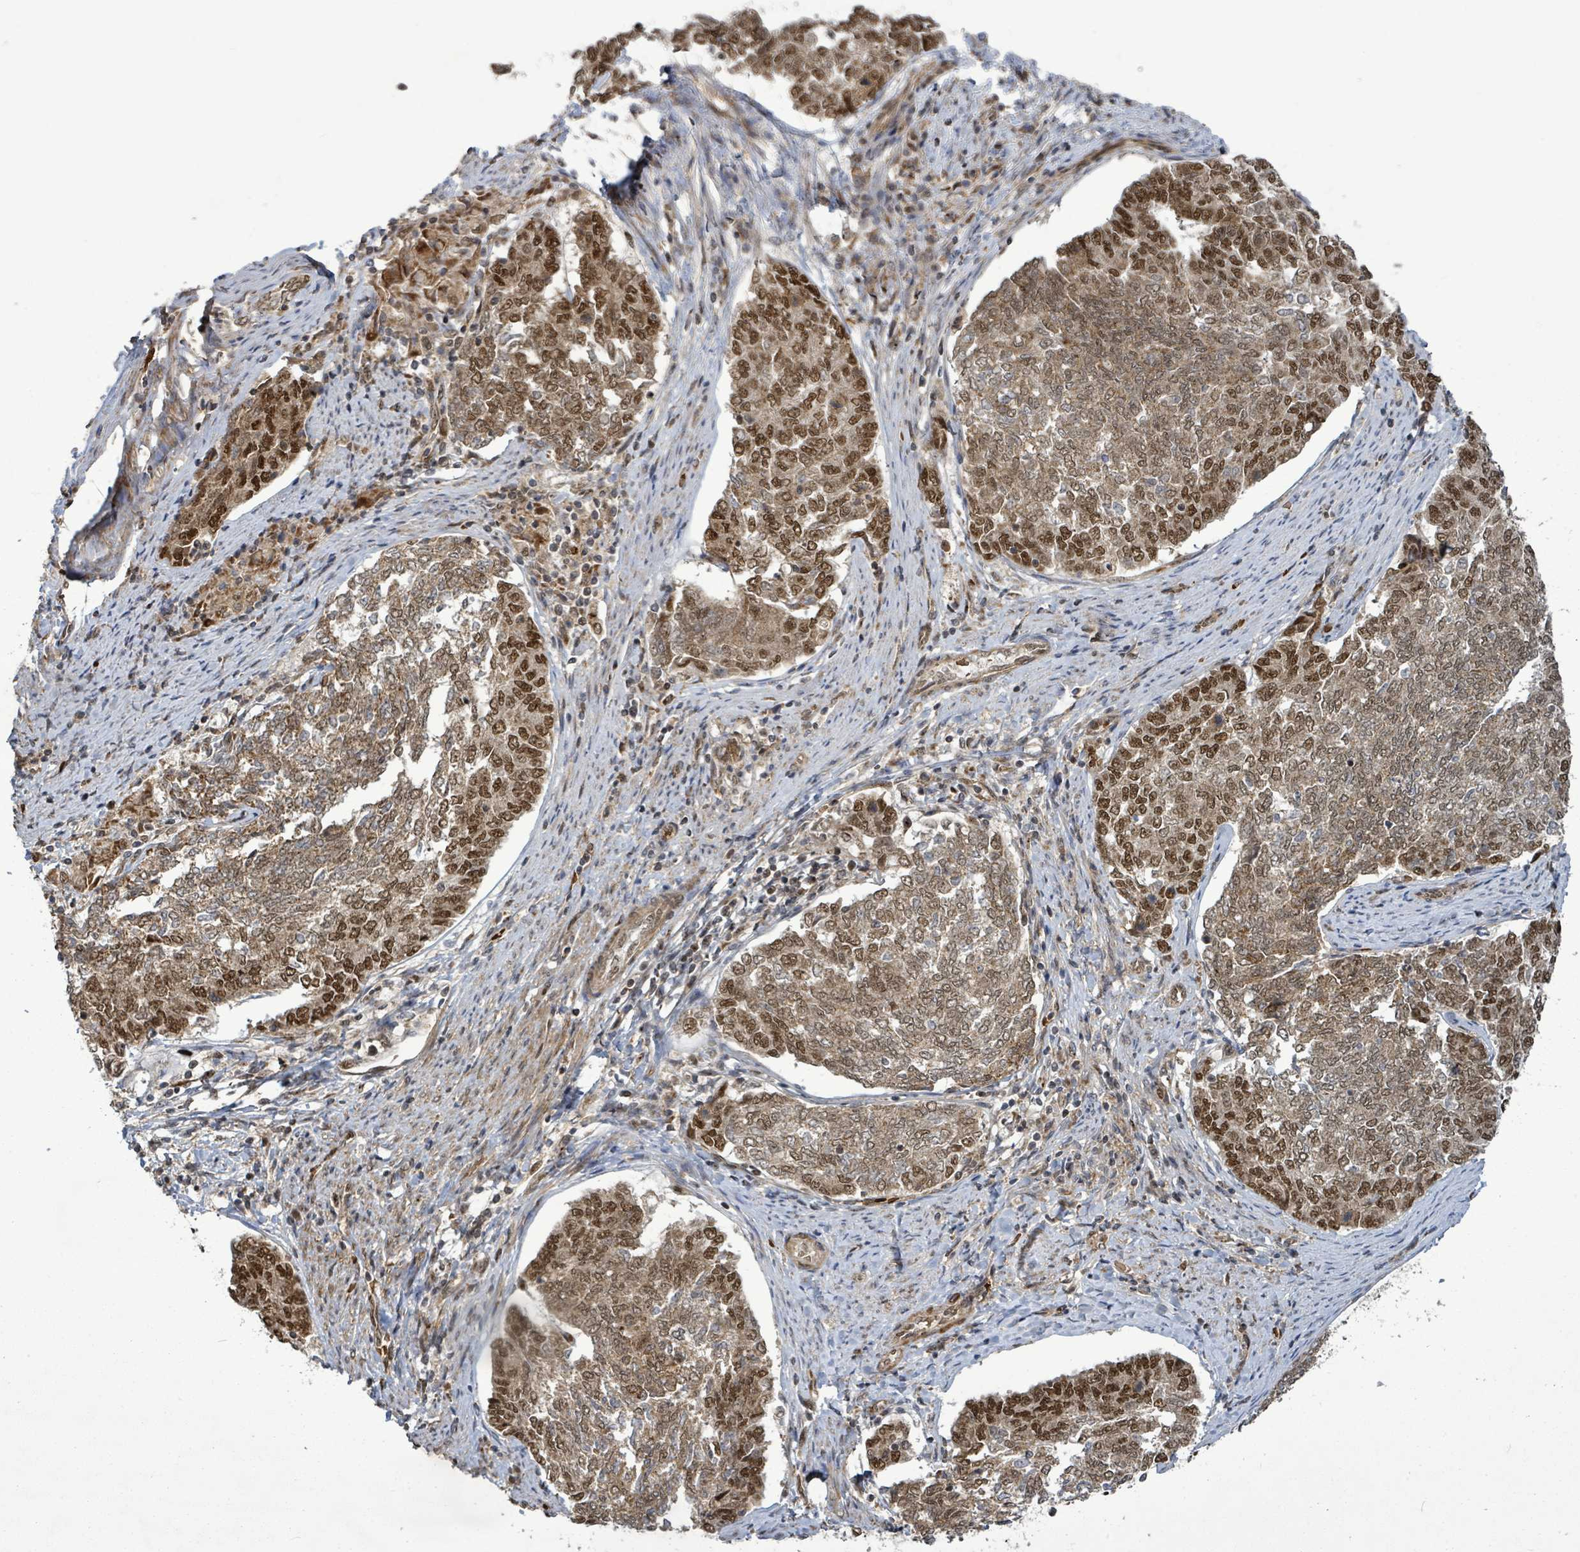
{"staining": {"intensity": "moderate", "quantity": ">75%", "location": "cytoplasmic/membranous,nuclear"}, "tissue": "endometrial cancer", "cell_type": "Tumor cells", "image_type": "cancer", "snomed": [{"axis": "morphology", "description": "Adenocarcinoma, NOS"}, {"axis": "topography", "description": "Endometrium"}], "caption": "A brown stain shows moderate cytoplasmic/membranous and nuclear expression of a protein in human endometrial cancer (adenocarcinoma) tumor cells.", "gene": "PATZ1", "patient": {"sex": "female", "age": 80}}